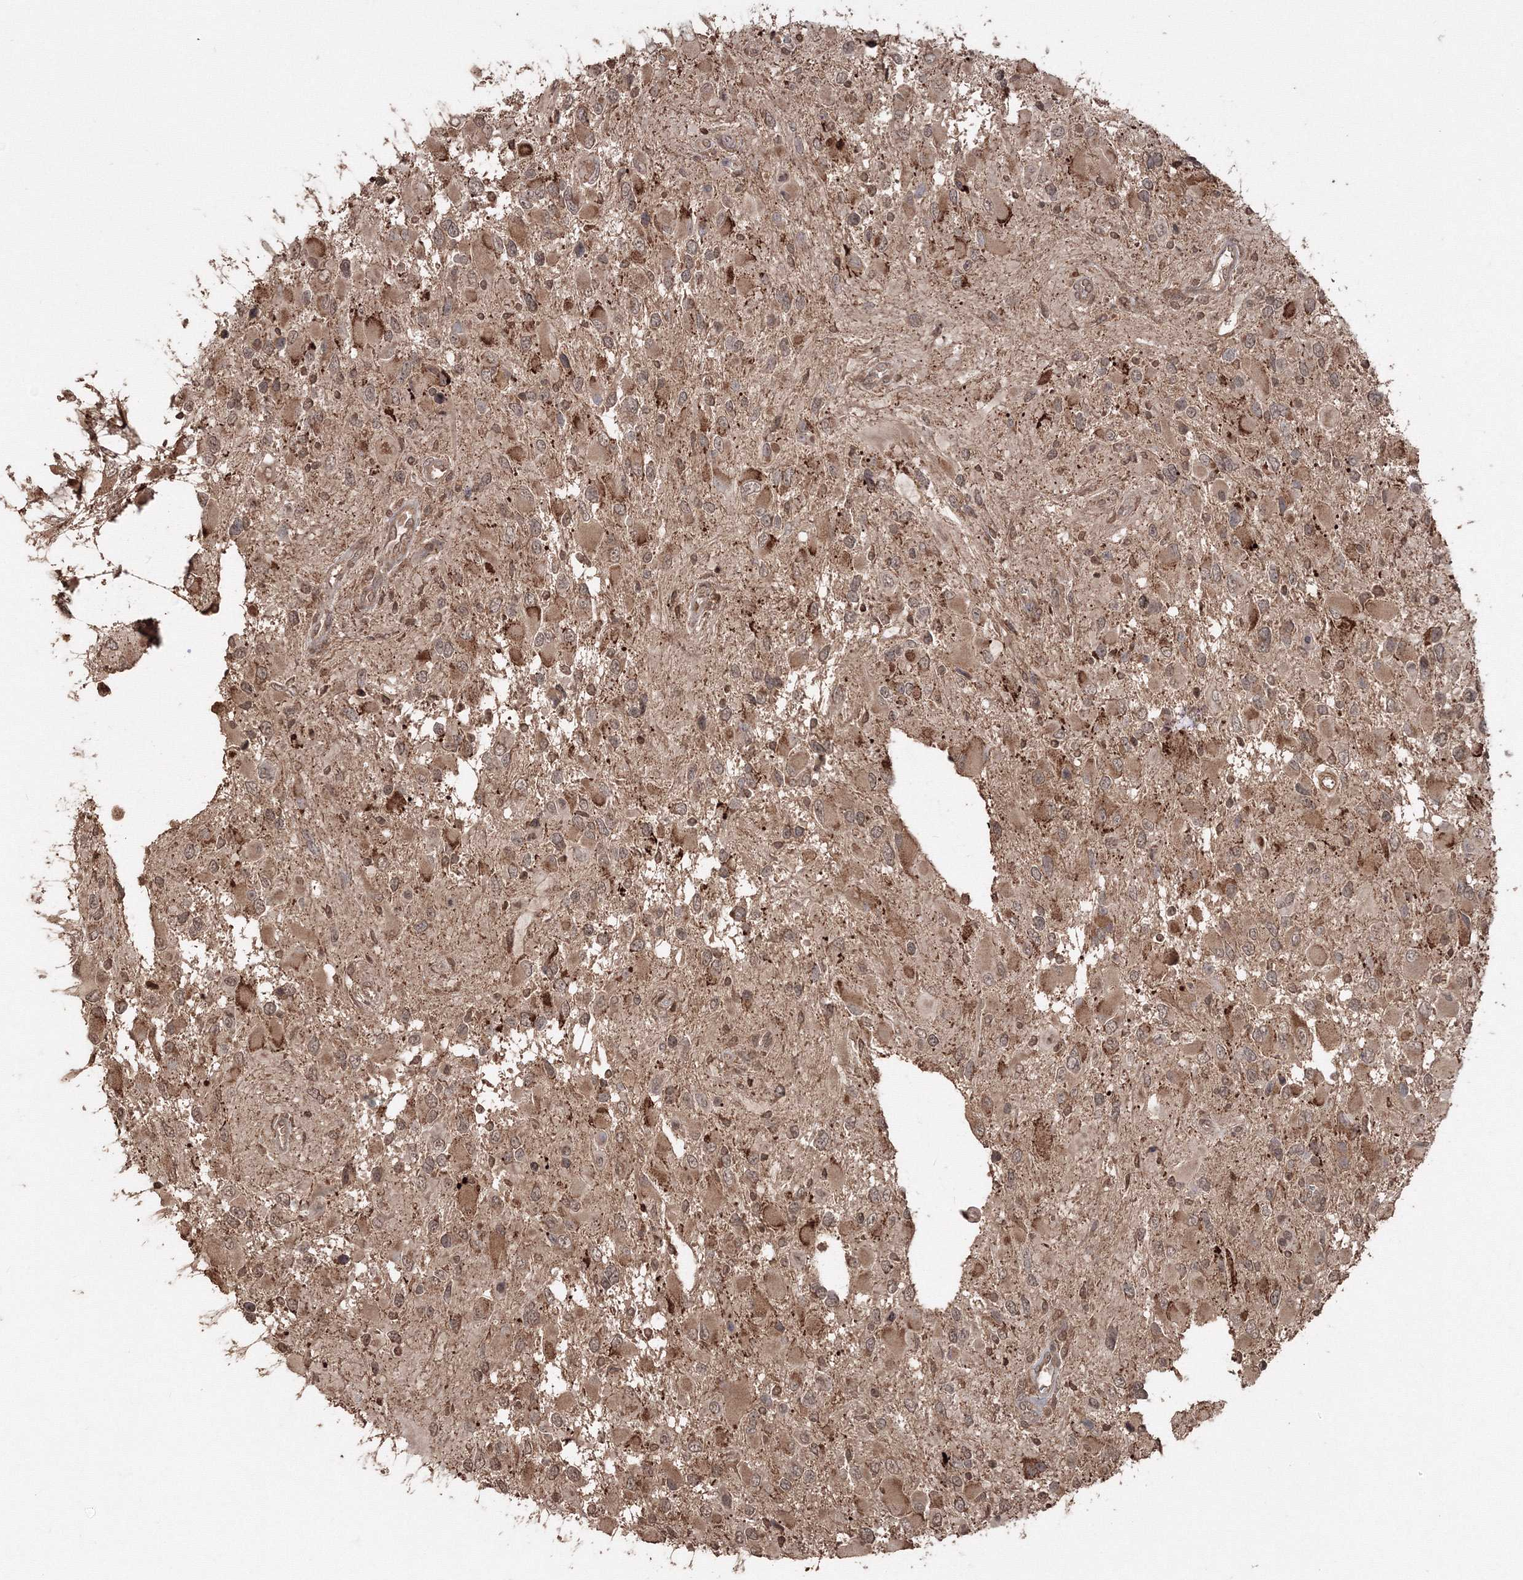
{"staining": {"intensity": "moderate", "quantity": "25%-75%", "location": "cytoplasmic/membranous"}, "tissue": "glioma", "cell_type": "Tumor cells", "image_type": "cancer", "snomed": [{"axis": "morphology", "description": "Glioma, malignant, High grade"}, {"axis": "topography", "description": "Brain"}], "caption": "Immunohistochemistry image of glioma stained for a protein (brown), which shows medium levels of moderate cytoplasmic/membranous positivity in approximately 25%-75% of tumor cells.", "gene": "CCDC122", "patient": {"sex": "male", "age": 53}}